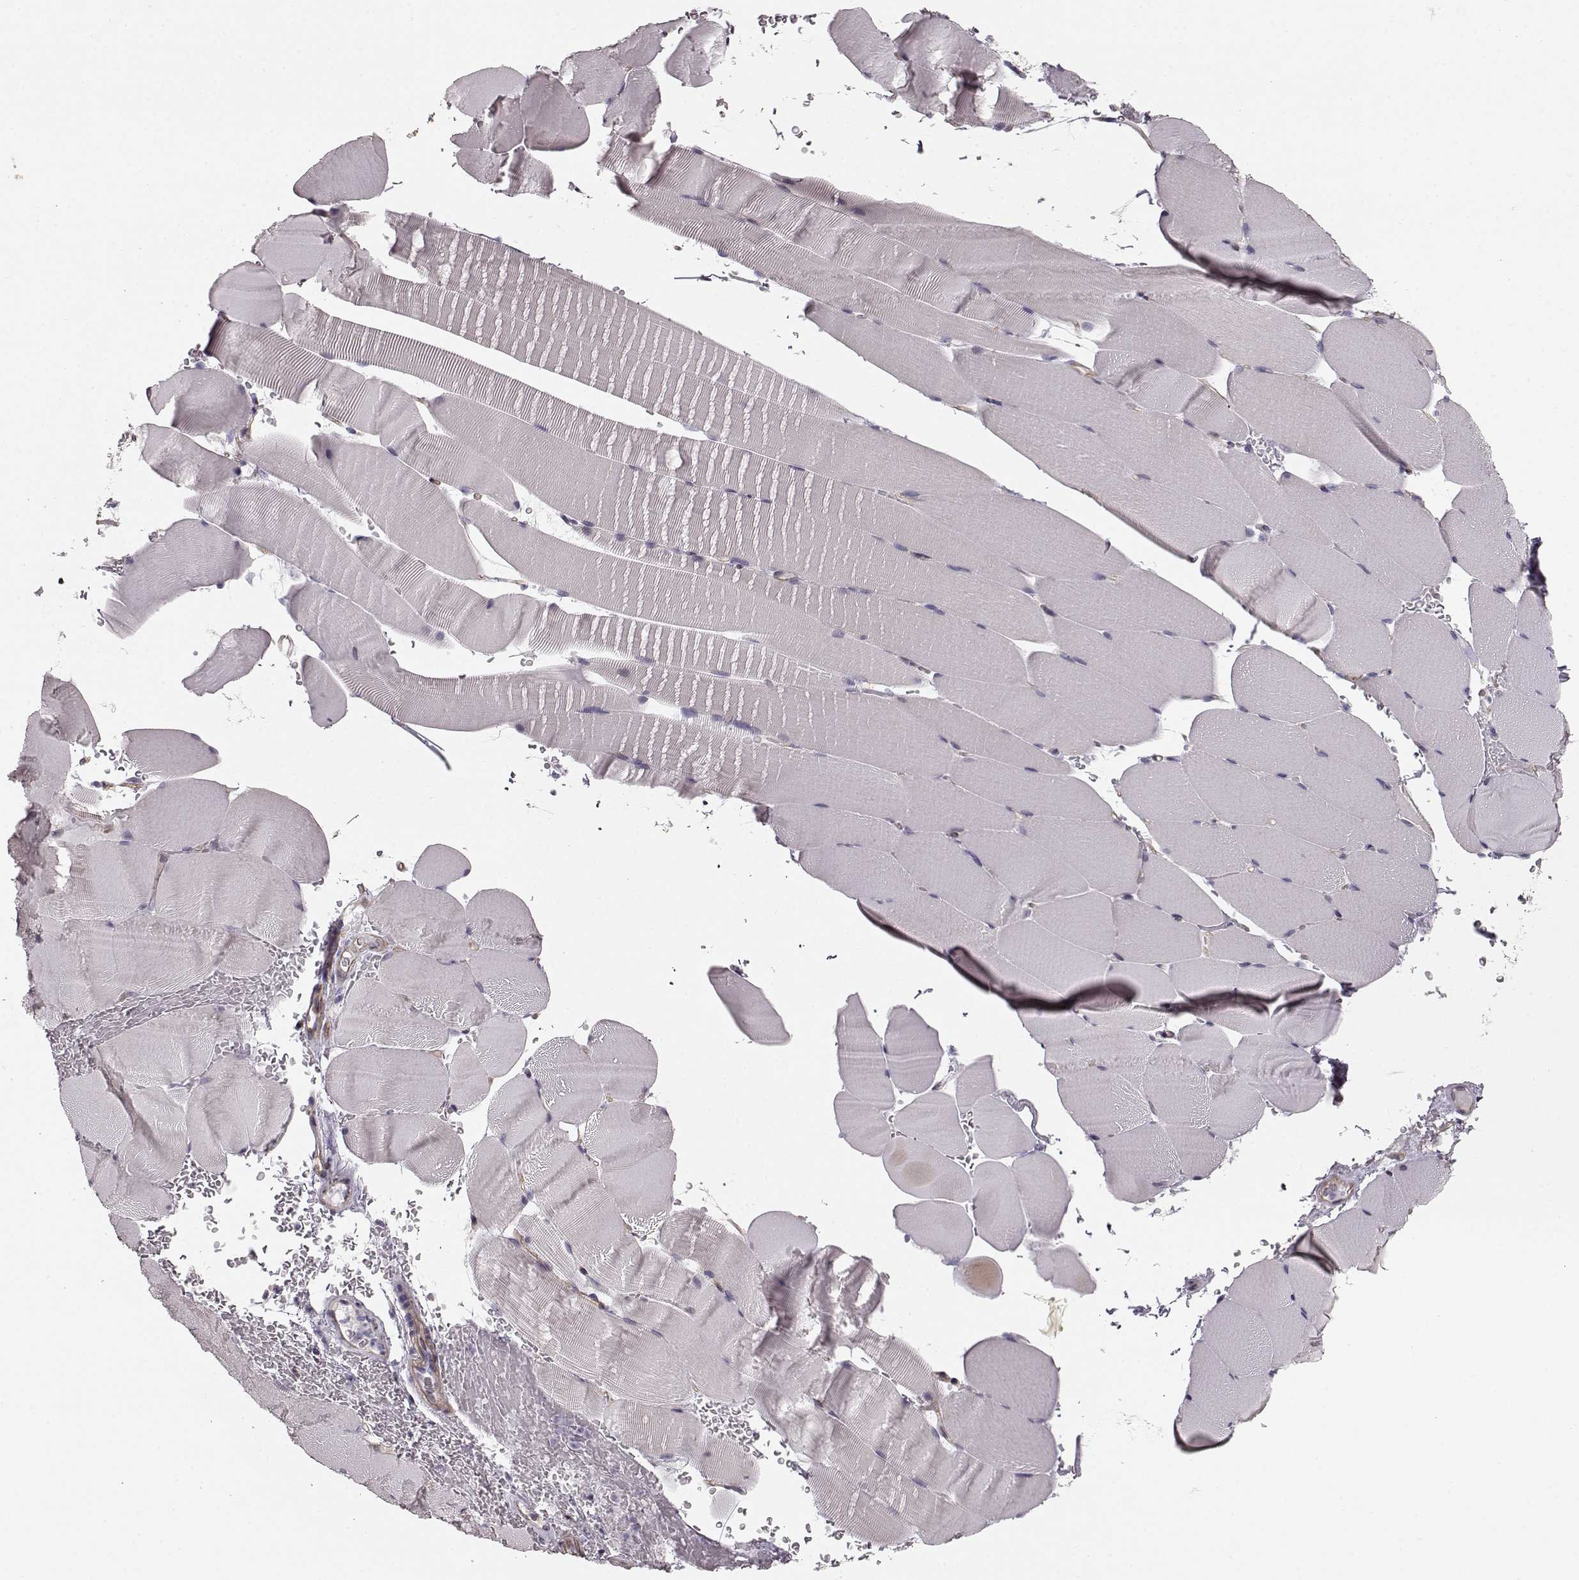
{"staining": {"intensity": "negative", "quantity": "none", "location": "none"}, "tissue": "skeletal muscle", "cell_type": "Myocytes", "image_type": "normal", "snomed": [{"axis": "morphology", "description": "Normal tissue, NOS"}, {"axis": "topography", "description": "Skeletal muscle"}], "caption": "Skeletal muscle stained for a protein using immunohistochemistry (IHC) exhibits no expression myocytes.", "gene": "GPR50", "patient": {"sex": "female", "age": 37}}